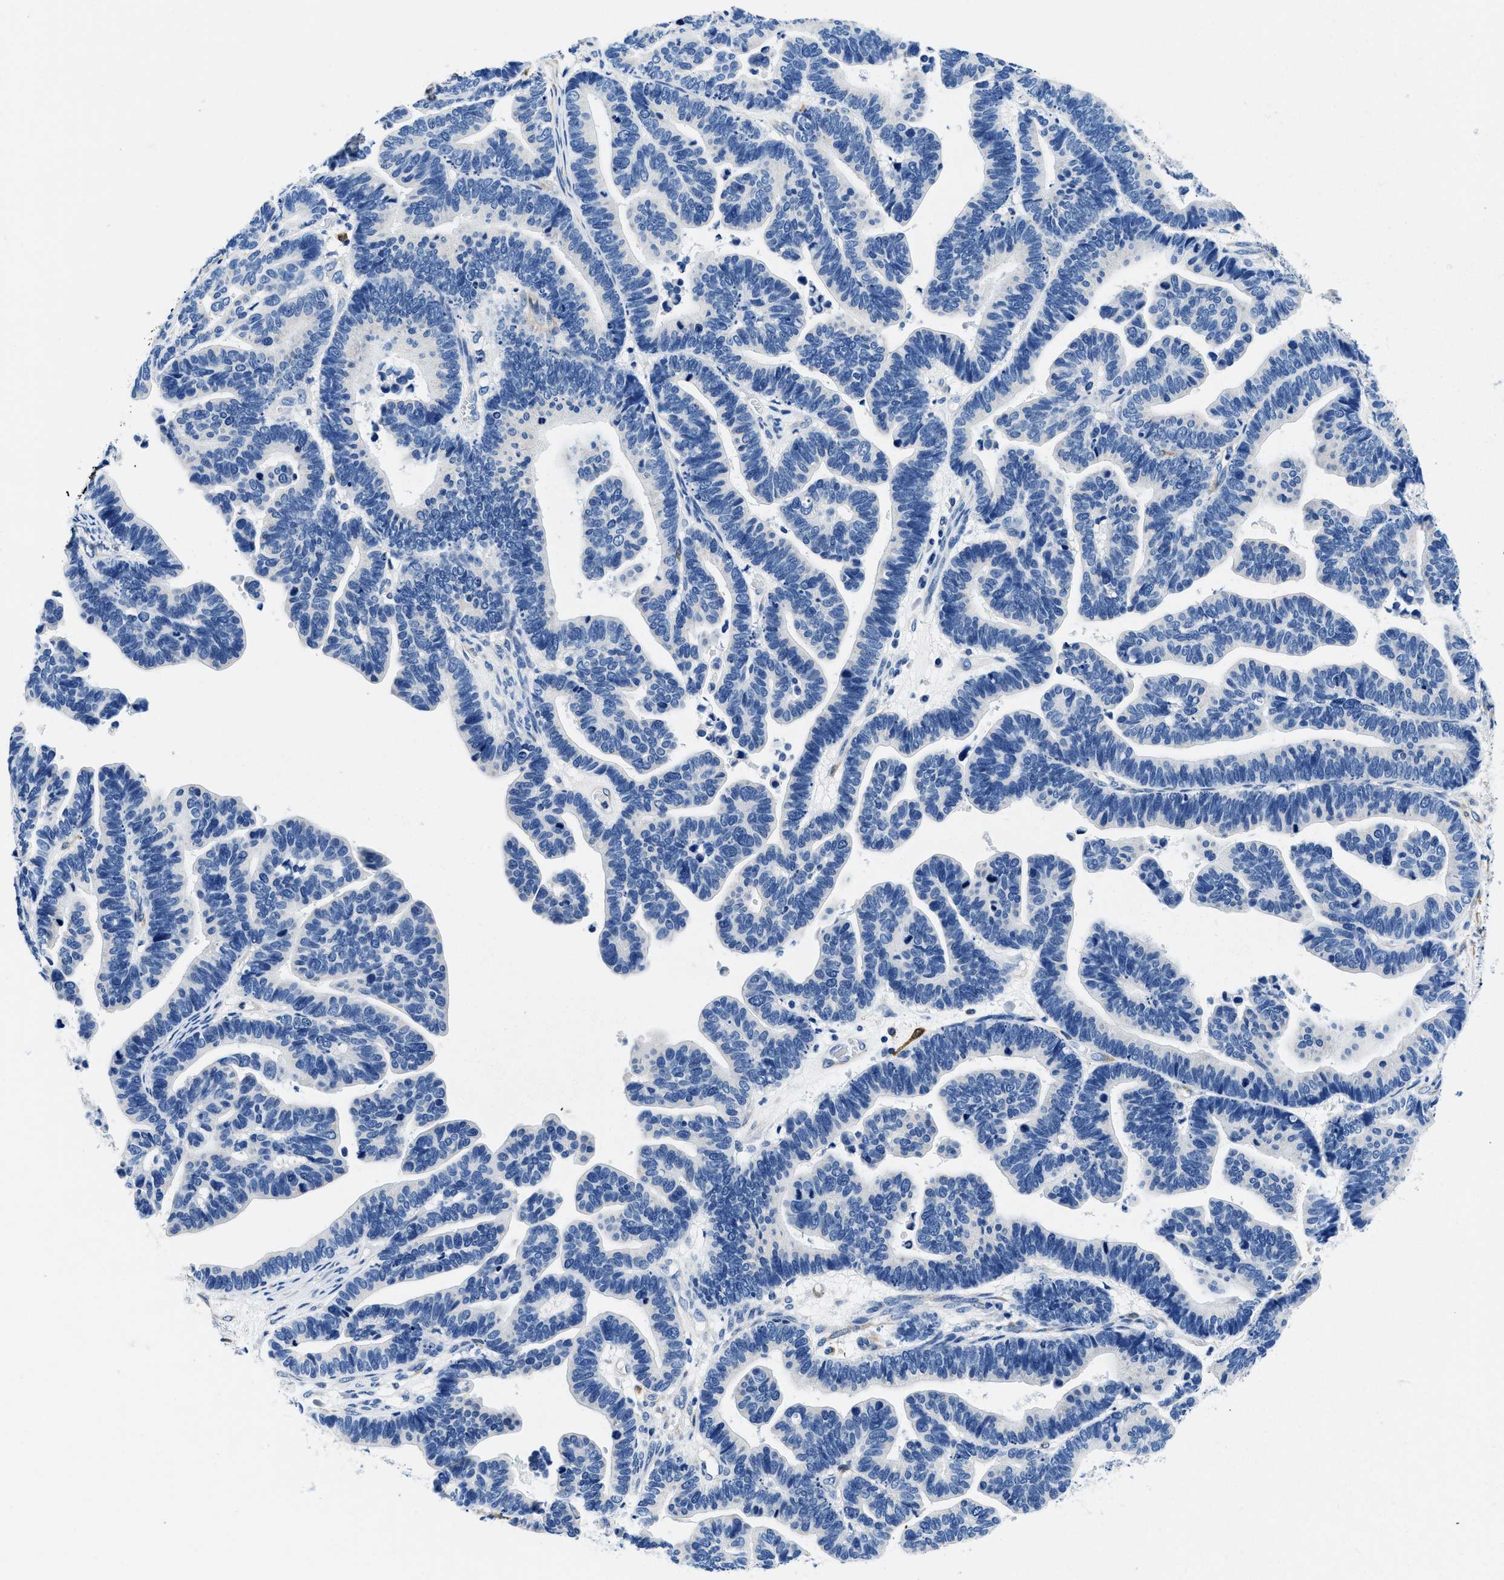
{"staining": {"intensity": "negative", "quantity": "none", "location": "none"}, "tissue": "ovarian cancer", "cell_type": "Tumor cells", "image_type": "cancer", "snomed": [{"axis": "morphology", "description": "Cystadenocarcinoma, serous, NOS"}, {"axis": "topography", "description": "Ovary"}], "caption": "Micrograph shows no protein staining in tumor cells of serous cystadenocarcinoma (ovarian) tissue.", "gene": "TEX261", "patient": {"sex": "female", "age": 56}}